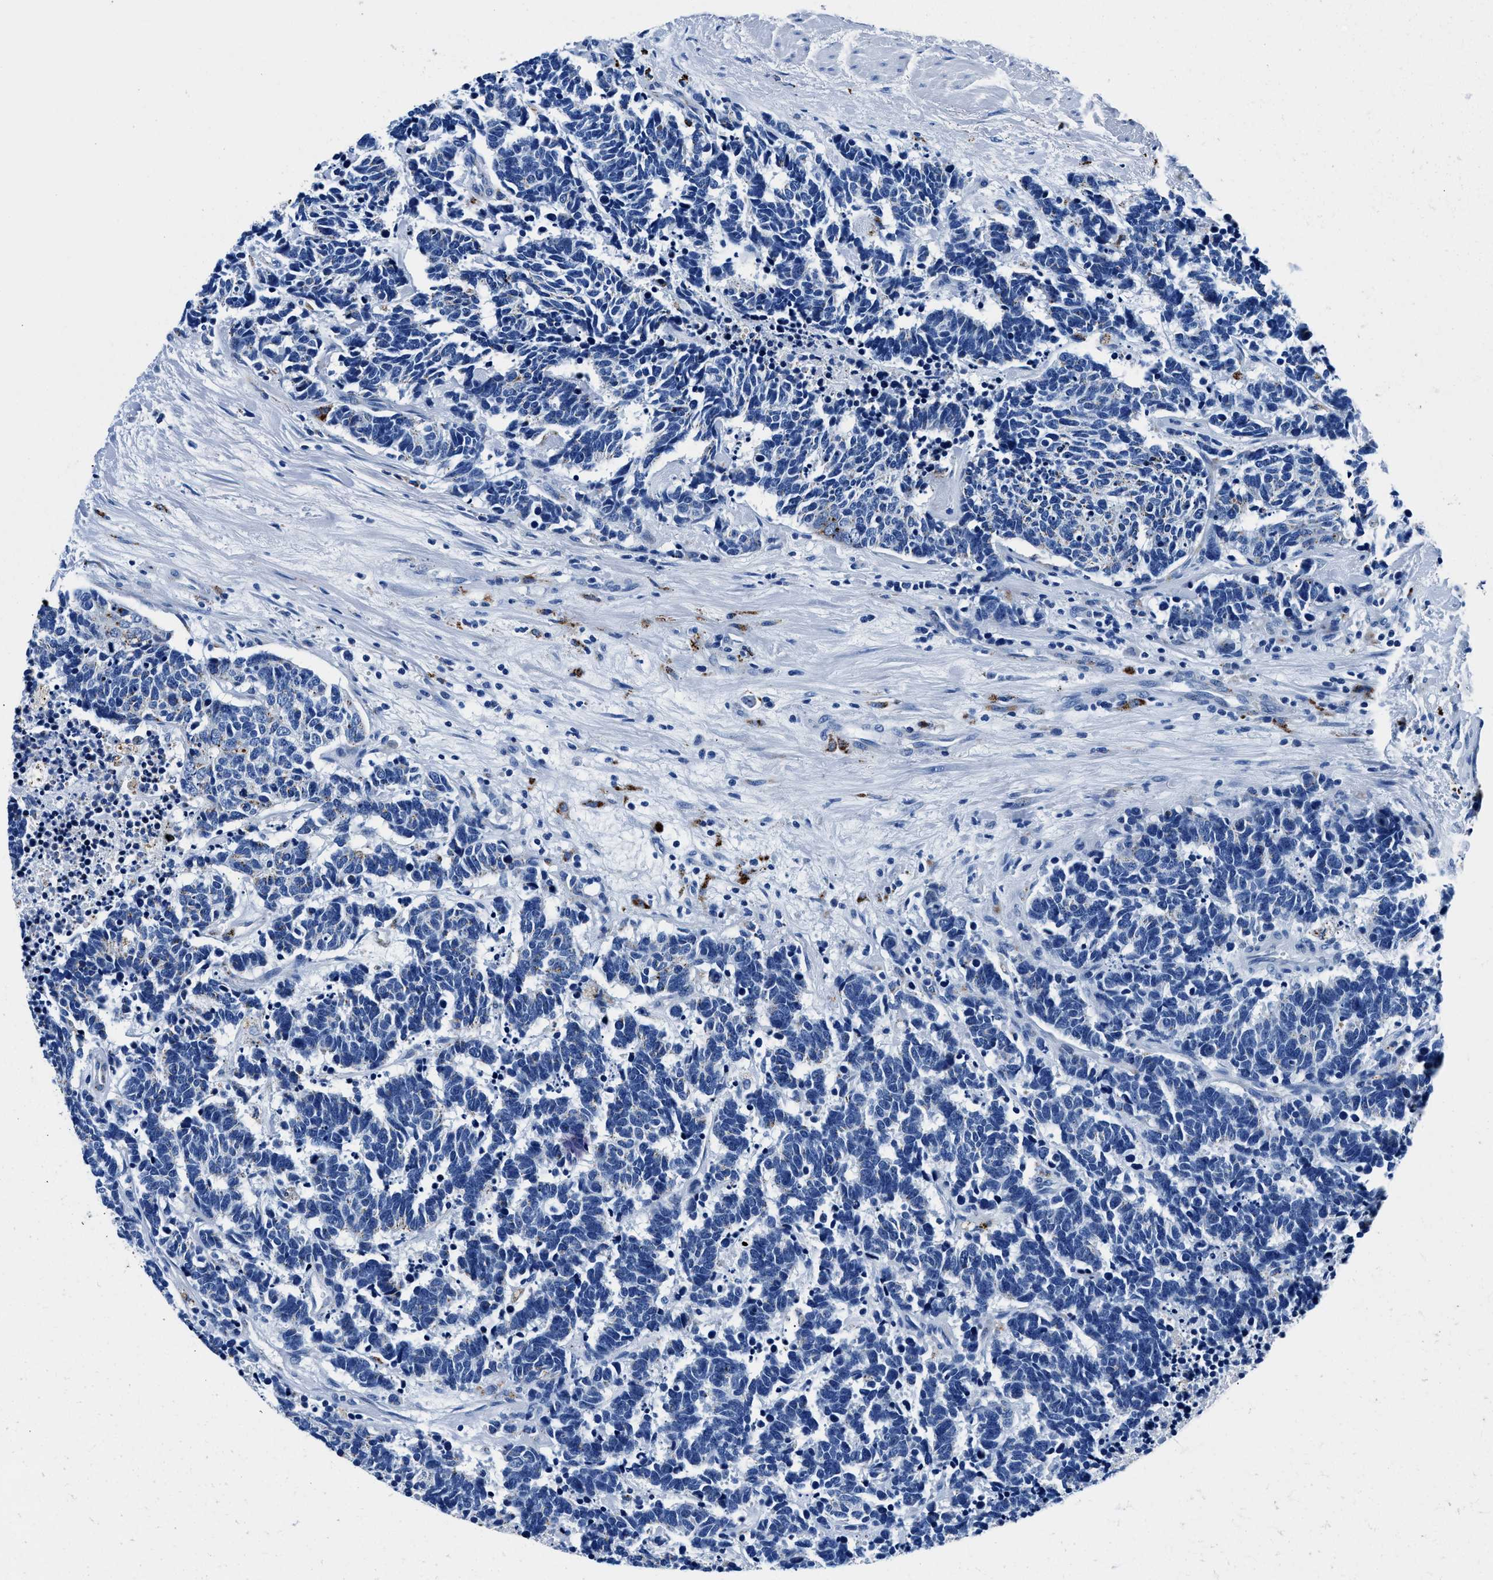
{"staining": {"intensity": "weak", "quantity": "<25%", "location": "cytoplasmic/membranous"}, "tissue": "carcinoid", "cell_type": "Tumor cells", "image_type": "cancer", "snomed": [{"axis": "morphology", "description": "Carcinoma, NOS"}, {"axis": "morphology", "description": "Carcinoid, malignant, NOS"}, {"axis": "topography", "description": "Urinary bladder"}], "caption": "Malignant carcinoid stained for a protein using immunohistochemistry shows no staining tumor cells.", "gene": "OR14K1", "patient": {"sex": "male", "age": 57}}